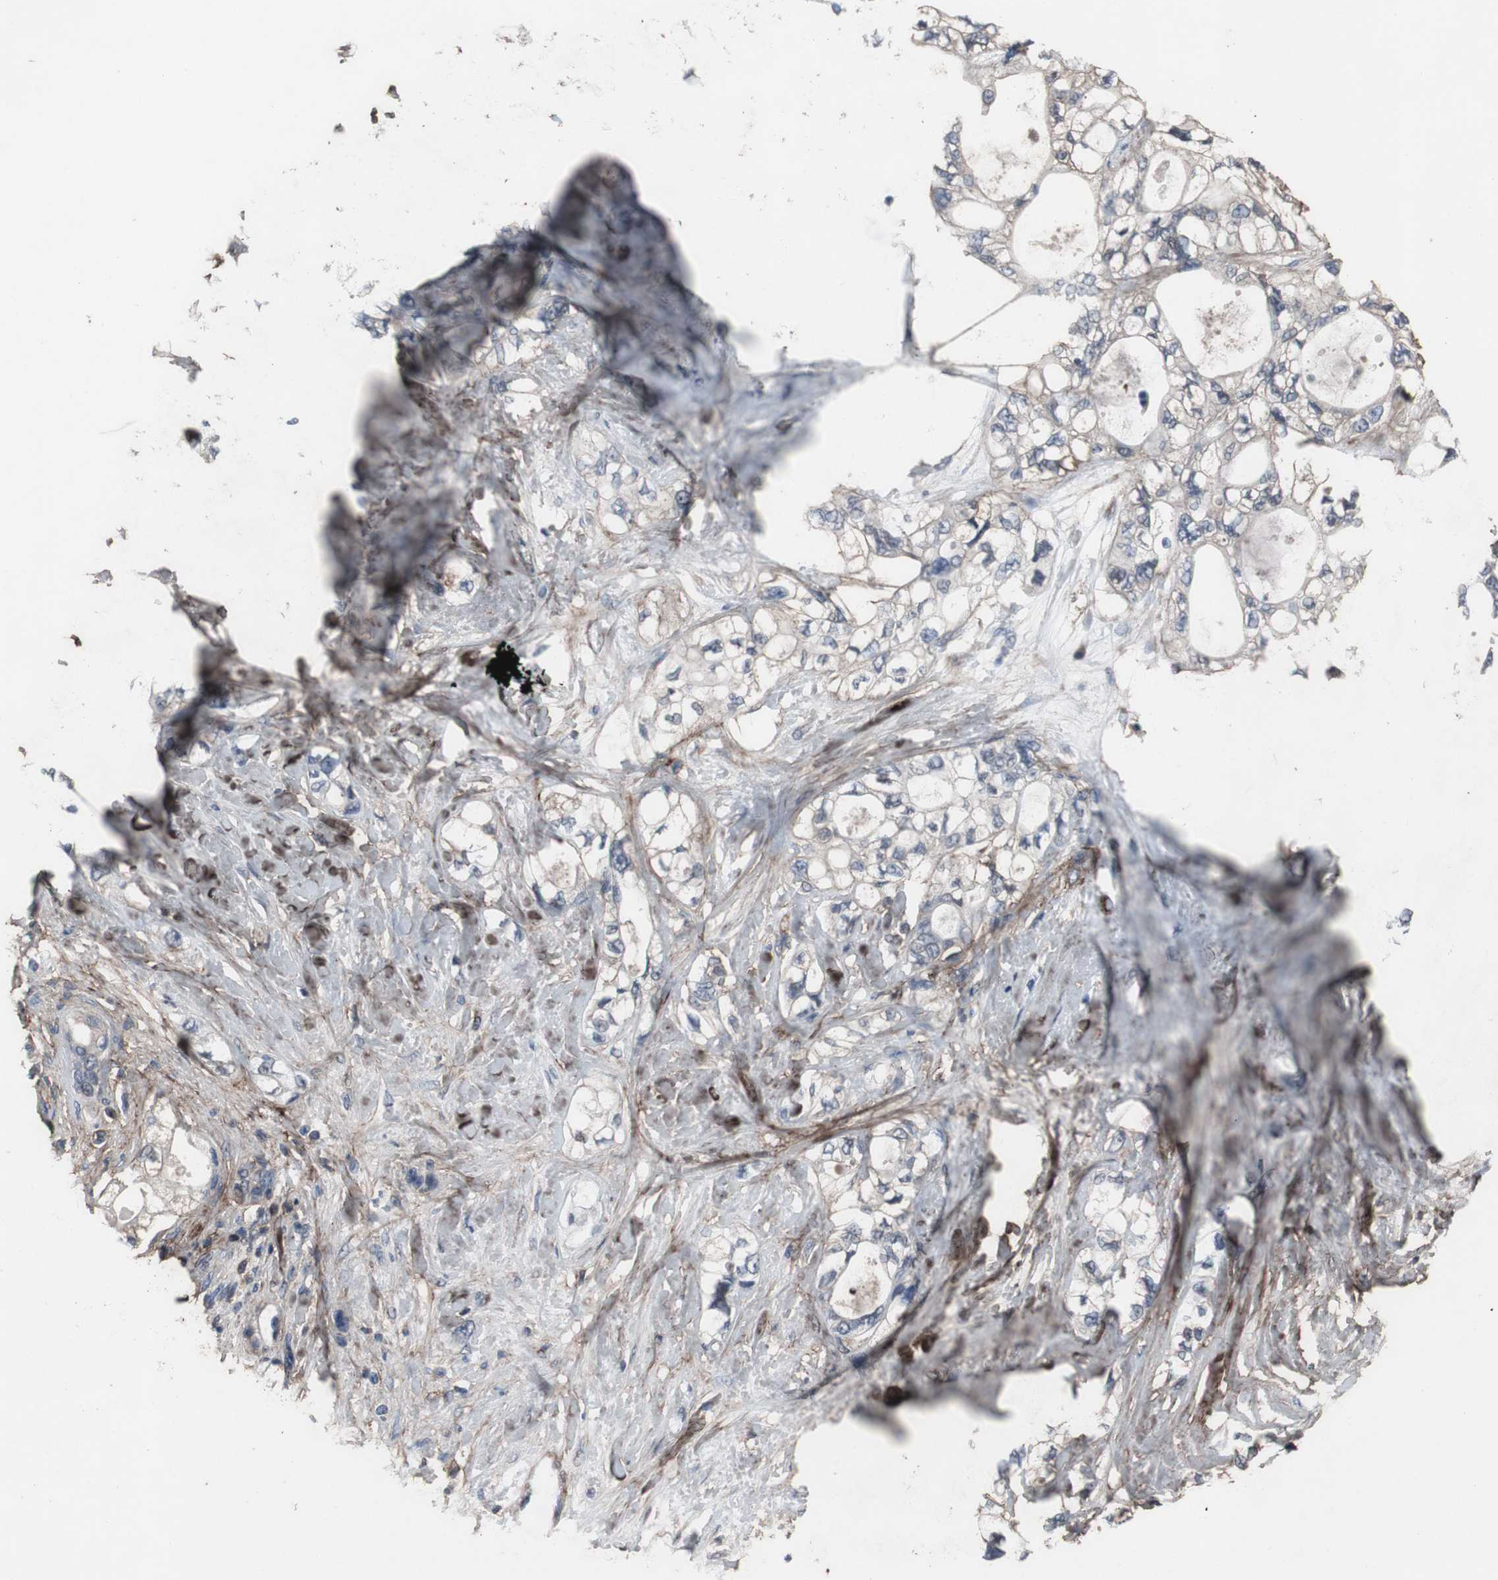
{"staining": {"intensity": "negative", "quantity": "none", "location": "none"}, "tissue": "pancreatic cancer", "cell_type": "Tumor cells", "image_type": "cancer", "snomed": [{"axis": "morphology", "description": "Adenocarcinoma, NOS"}, {"axis": "topography", "description": "Pancreas"}], "caption": "Protein analysis of adenocarcinoma (pancreatic) exhibits no significant staining in tumor cells.", "gene": "COL6A2", "patient": {"sex": "male", "age": 70}}